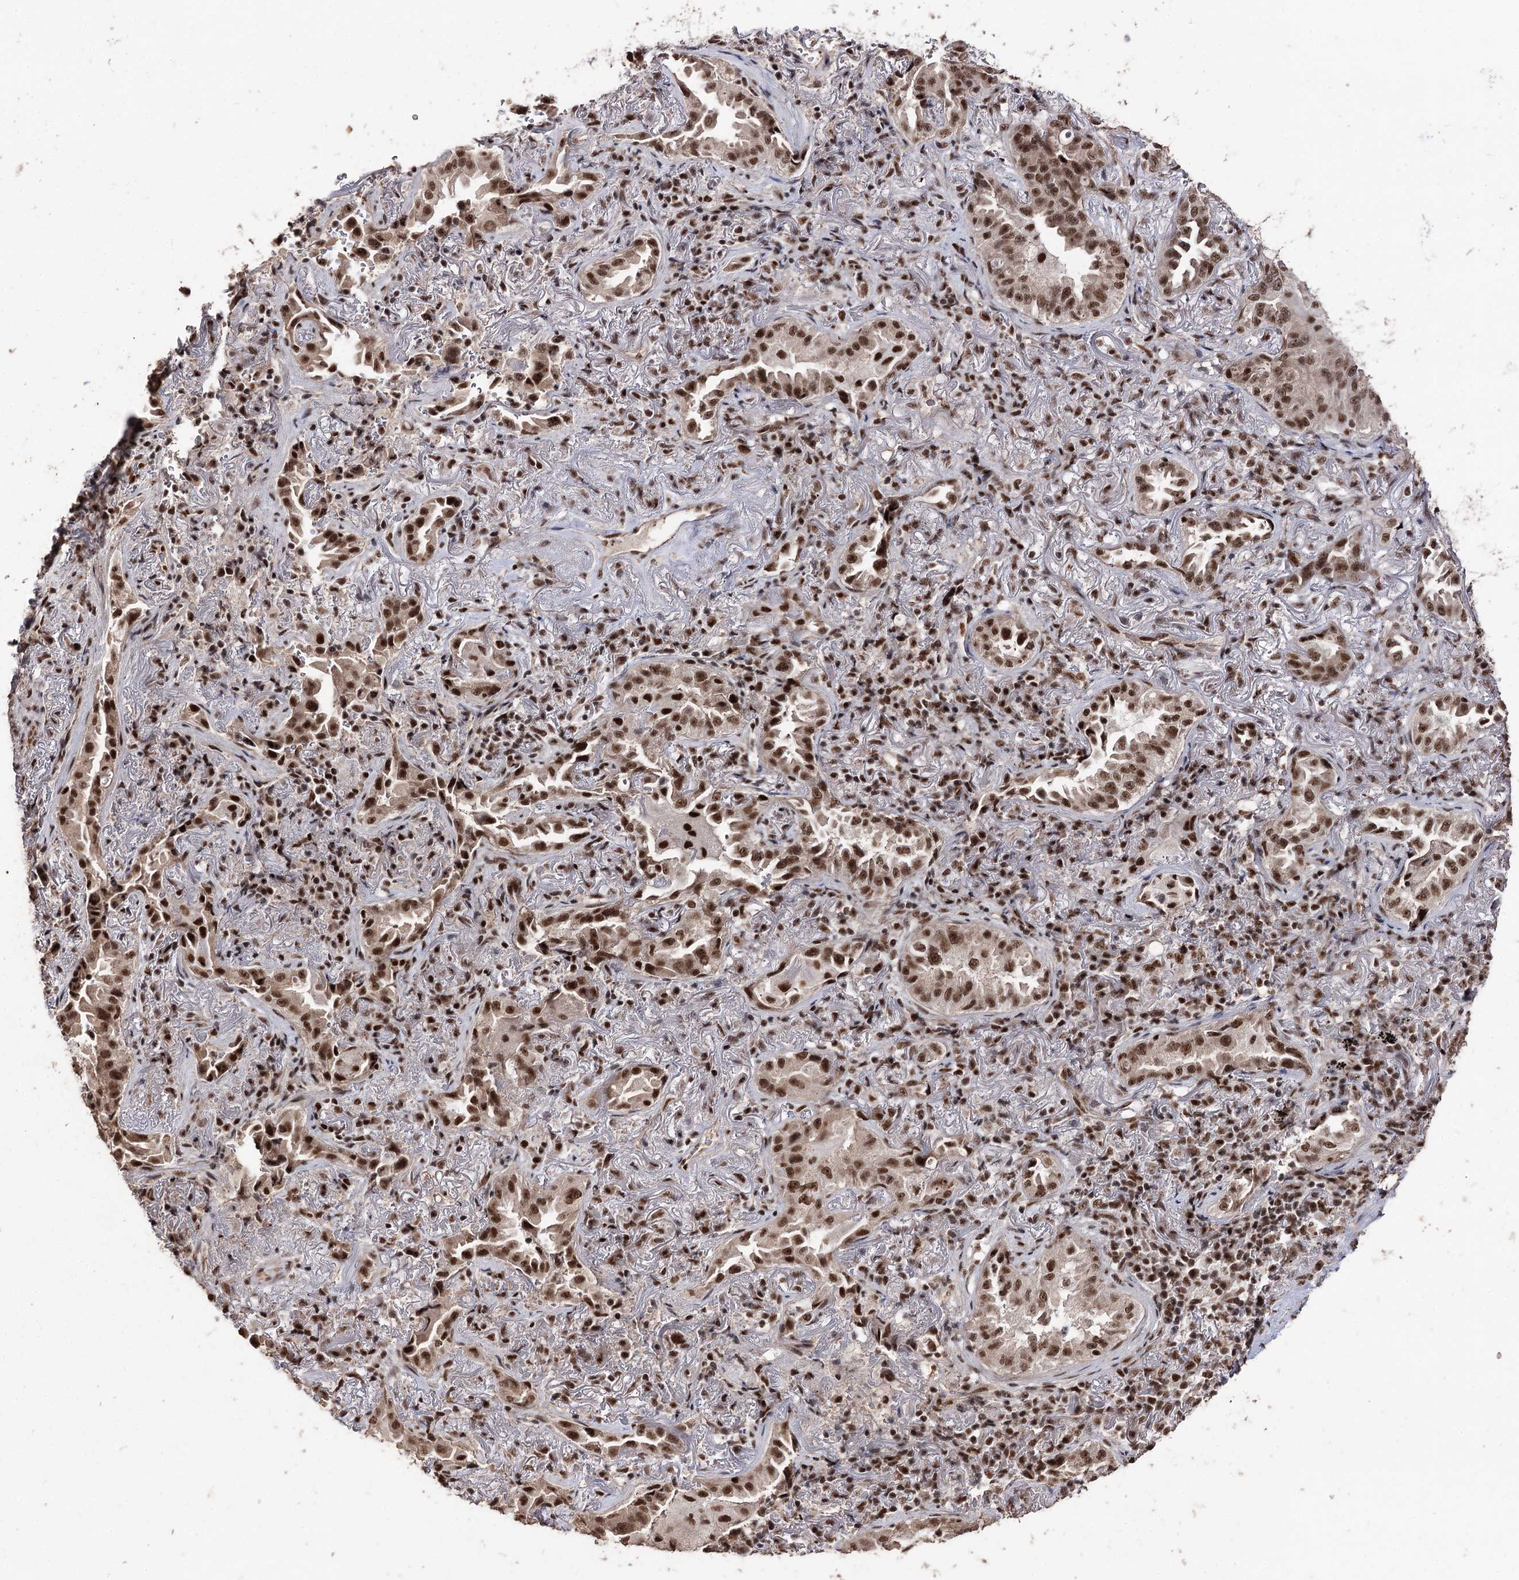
{"staining": {"intensity": "strong", "quantity": ">75%", "location": "nuclear"}, "tissue": "lung cancer", "cell_type": "Tumor cells", "image_type": "cancer", "snomed": [{"axis": "morphology", "description": "Adenocarcinoma, NOS"}, {"axis": "topography", "description": "Lung"}], "caption": "Protein analysis of adenocarcinoma (lung) tissue demonstrates strong nuclear expression in about >75% of tumor cells.", "gene": "U2SURP", "patient": {"sex": "female", "age": 69}}